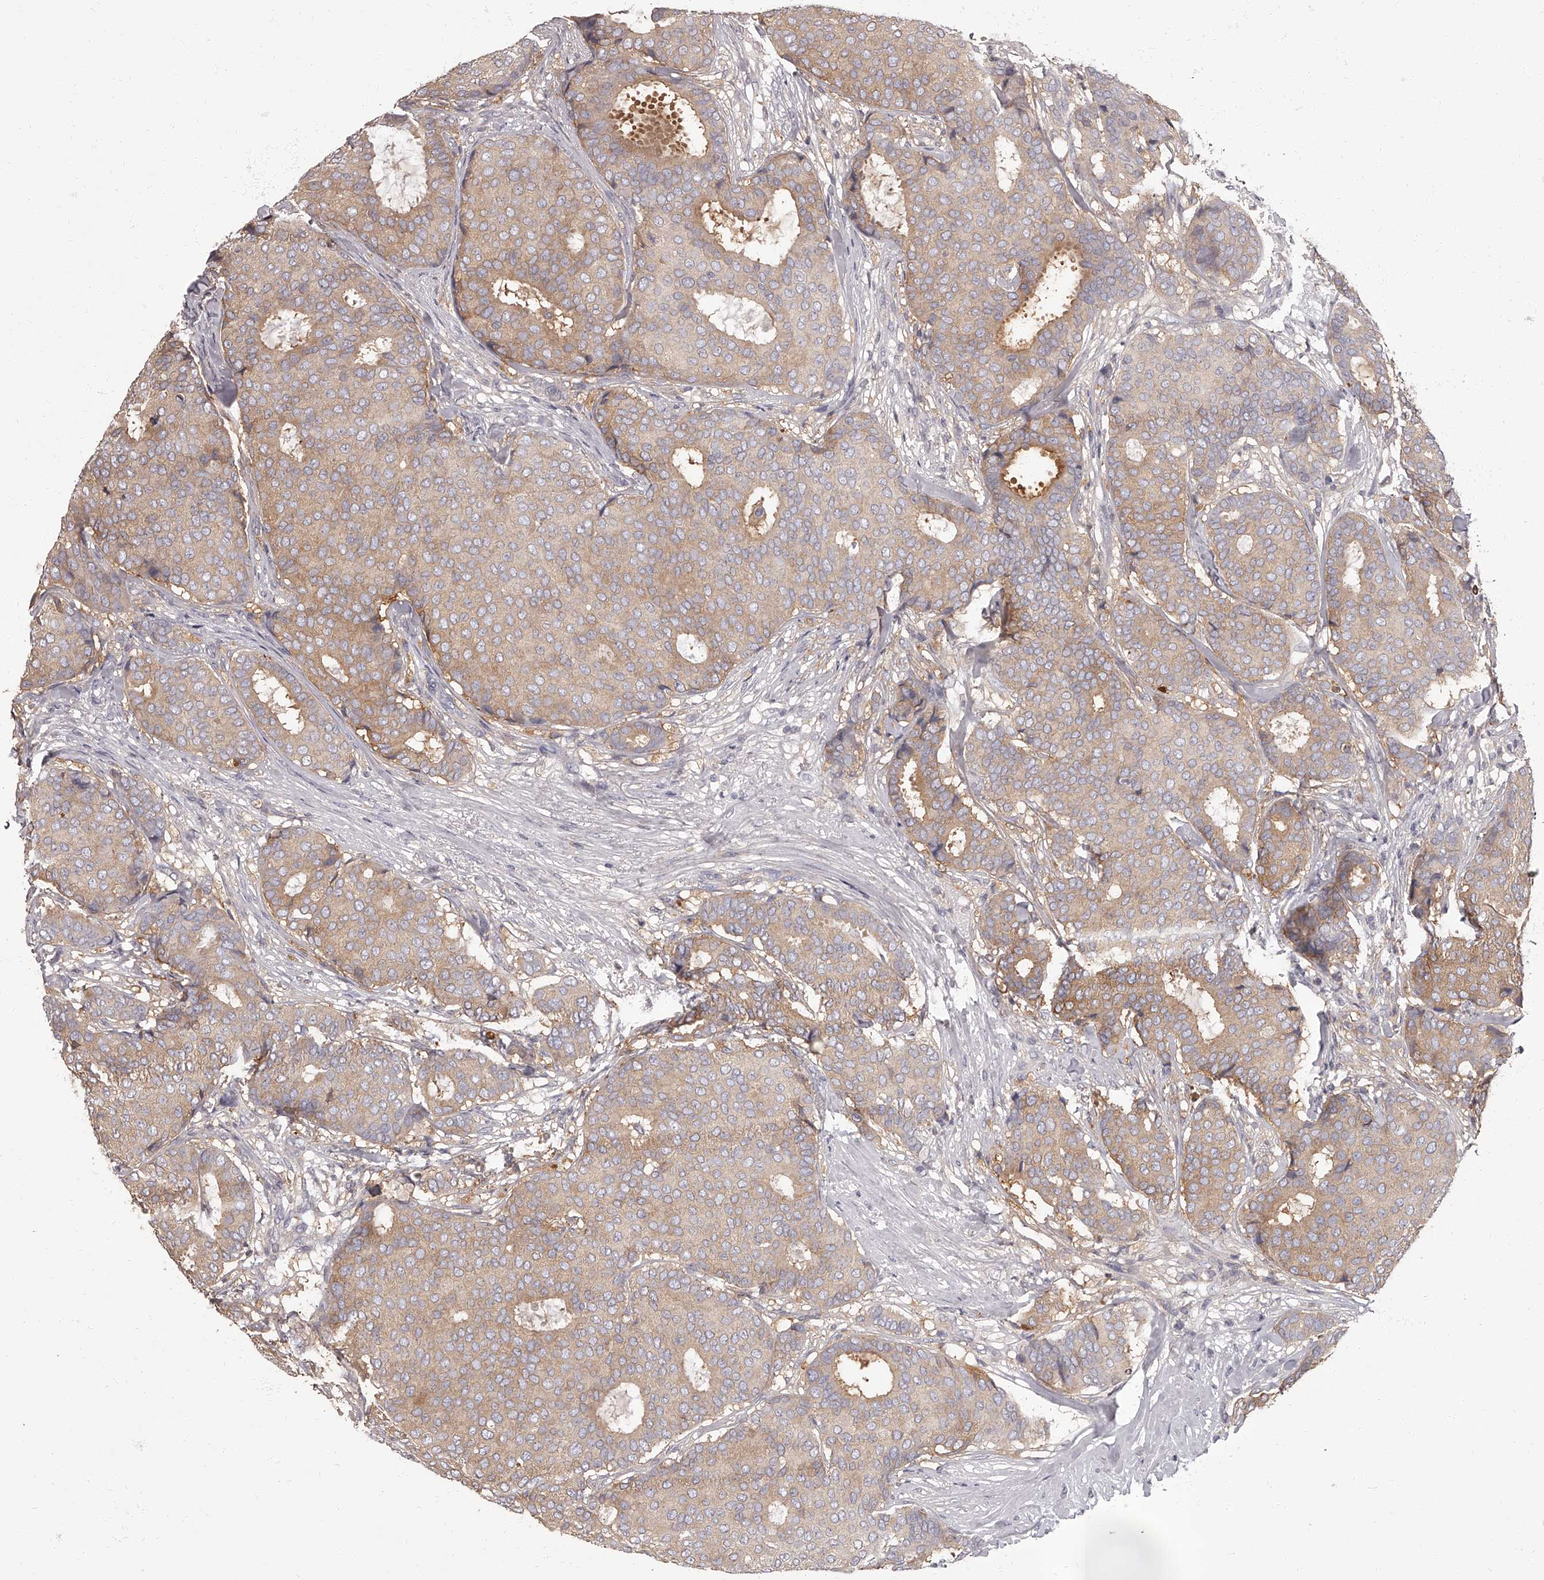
{"staining": {"intensity": "weak", "quantity": "25%-75%", "location": "cytoplasmic/membranous"}, "tissue": "breast cancer", "cell_type": "Tumor cells", "image_type": "cancer", "snomed": [{"axis": "morphology", "description": "Duct carcinoma"}, {"axis": "topography", "description": "Breast"}], "caption": "Approximately 25%-75% of tumor cells in breast infiltrating ductal carcinoma reveal weak cytoplasmic/membranous protein positivity as visualized by brown immunohistochemical staining.", "gene": "APEH", "patient": {"sex": "female", "age": 75}}